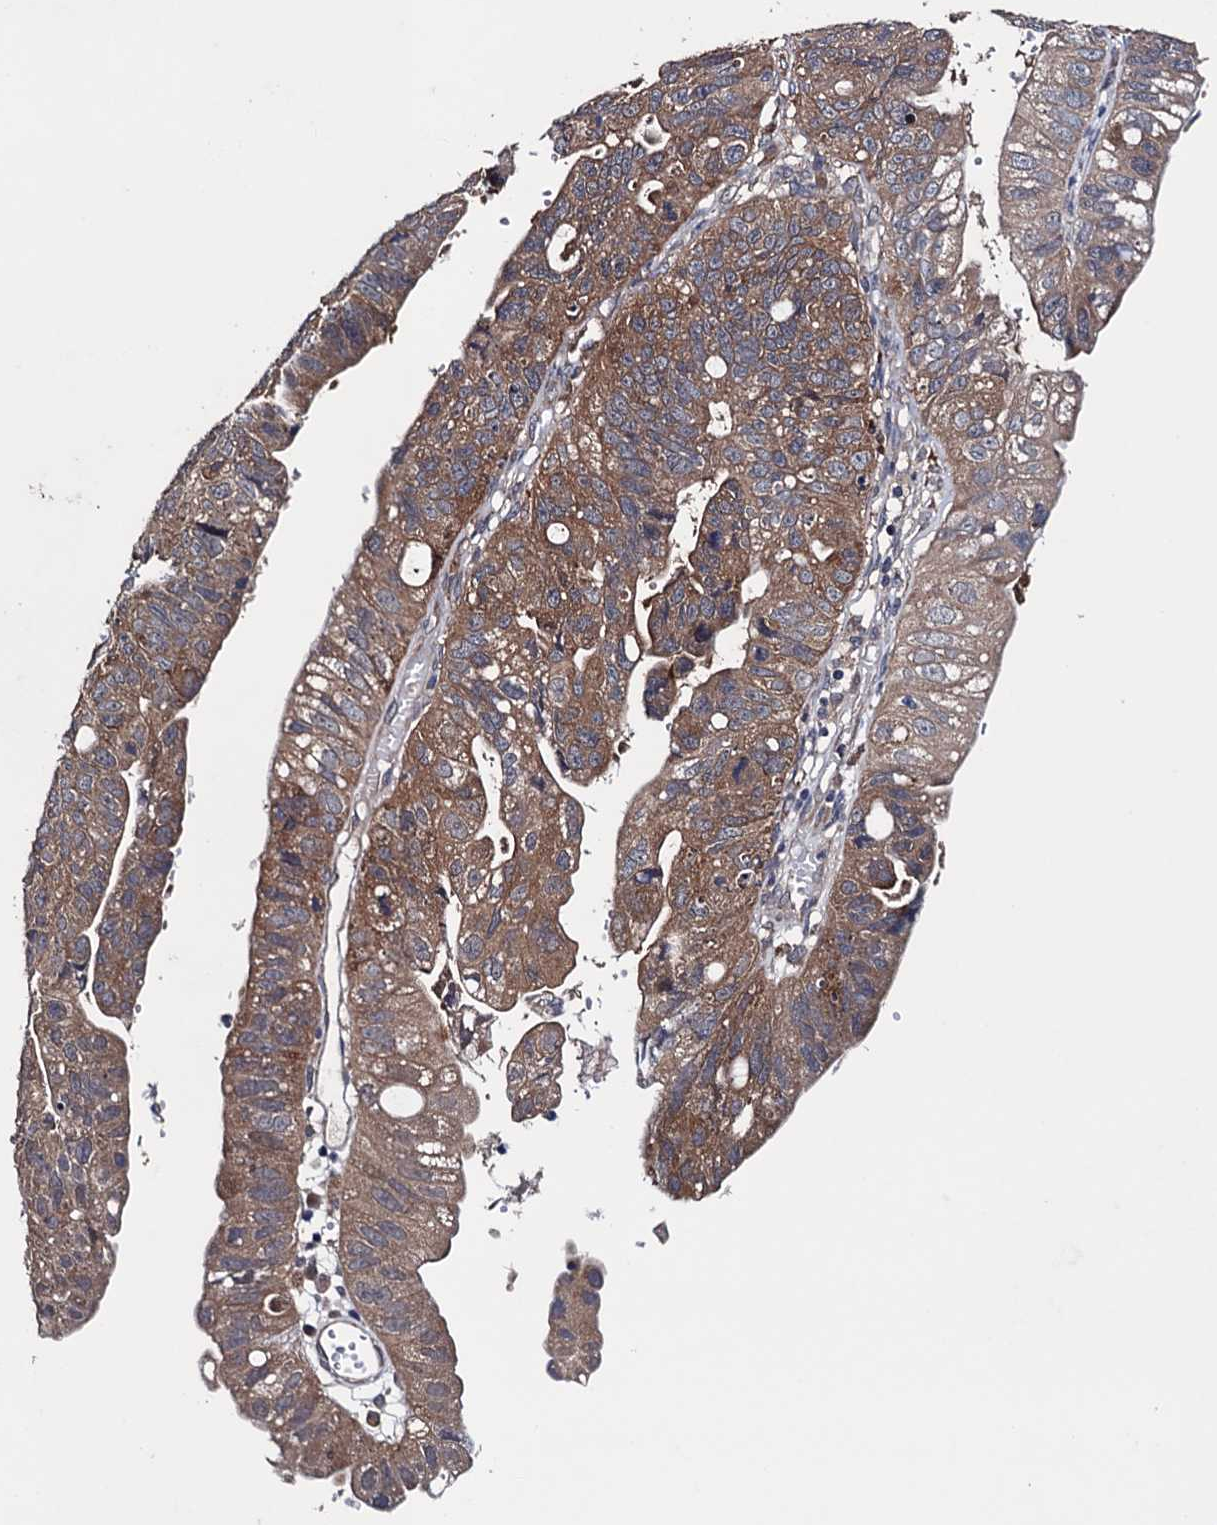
{"staining": {"intensity": "moderate", "quantity": ">75%", "location": "cytoplasmic/membranous"}, "tissue": "stomach cancer", "cell_type": "Tumor cells", "image_type": "cancer", "snomed": [{"axis": "morphology", "description": "Adenocarcinoma, NOS"}, {"axis": "topography", "description": "Stomach"}], "caption": "Protein analysis of stomach cancer (adenocarcinoma) tissue demonstrates moderate cytoplasmic/membranous positivity in approximately >75% of tumor cells.", "gene": "BLTP3B", "patient": {"sex": "male", "age": 59}}